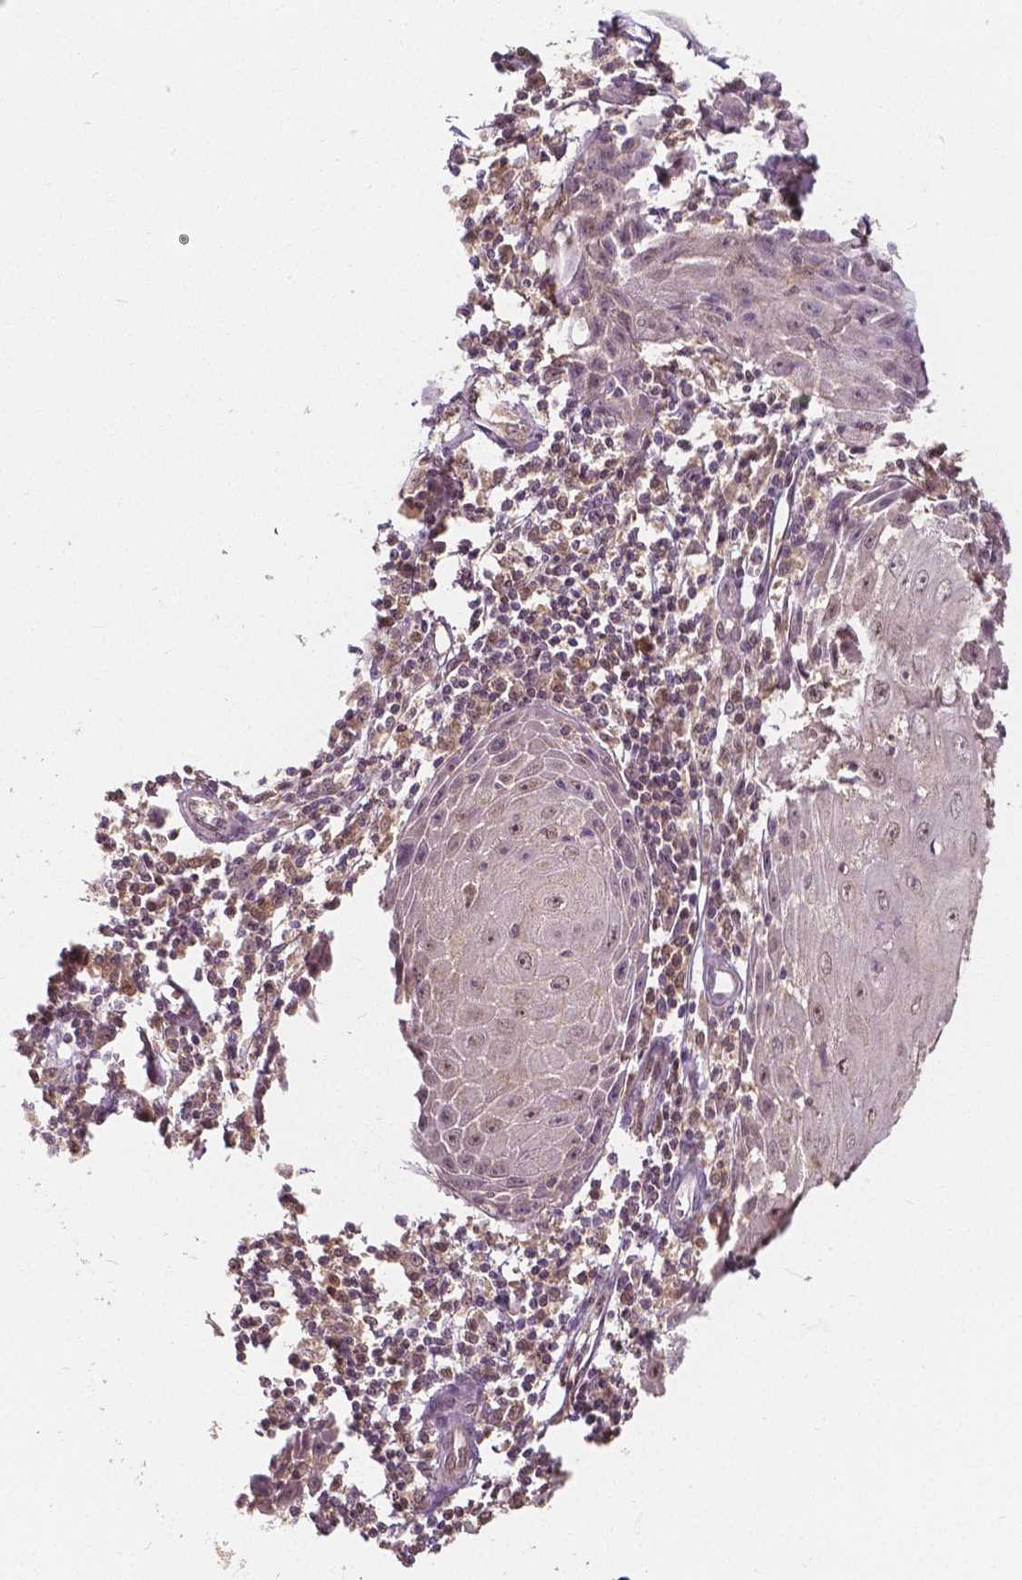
{"staining": {"intensity": "weak", "quantity": ">75%", "location": "nuclear"}, "tissue": "skin cancer", "cell_type": "Tumor cells", "image_type": "cancer", "snomed": [{"axis": "morphology", "description": "Squamous cell carcinoma, NOS"}, {"axis": "topography", "description": "Skin"}], "caption": "Weak nuclear positivity for a protein is seen in approximately >75% of tumor cells of skin cancer (squamous cell carcinoma) using immunohistochemistry.", "gene": "NAPRT", "patient": {"sex": "female", "age": 73}}